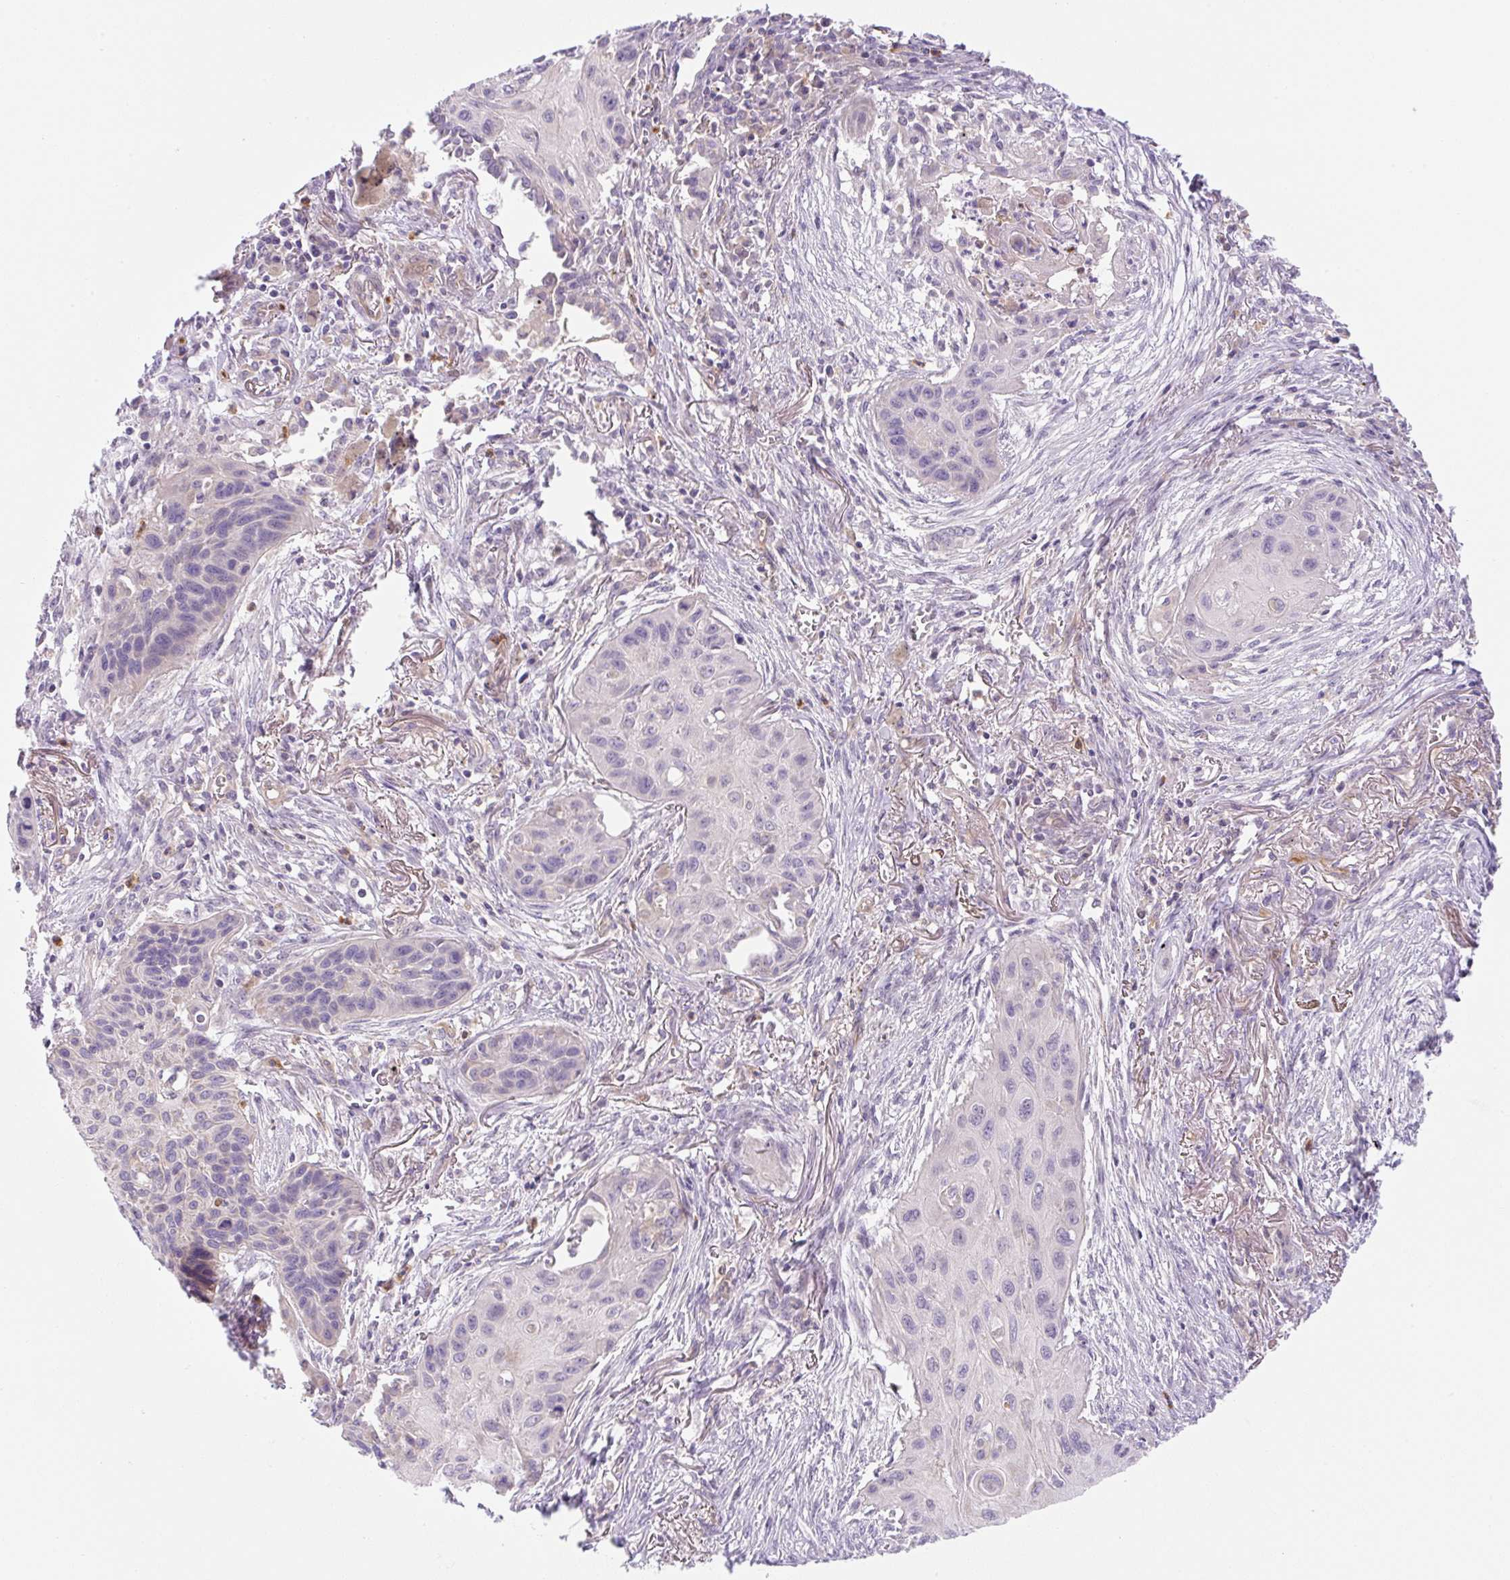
{"staining": {"intensity": "negative", "quantity": "none", "location": "none"}, "tissue": "lung cancer", "cell_type": "Tumor cells", "image_type": "cancer", "snomed": [{"axis": "morphology", "description": "Squamous cell carcinoma, NOS"}, {"axis": "topography", "description": "Lung"}], "caption": "A photomicrograph of lung cancer stained for a protein demonstrates no brown staining in tumor cells.", "gene": "OMA1", "patient": {"sex": "male", "age": 71}}